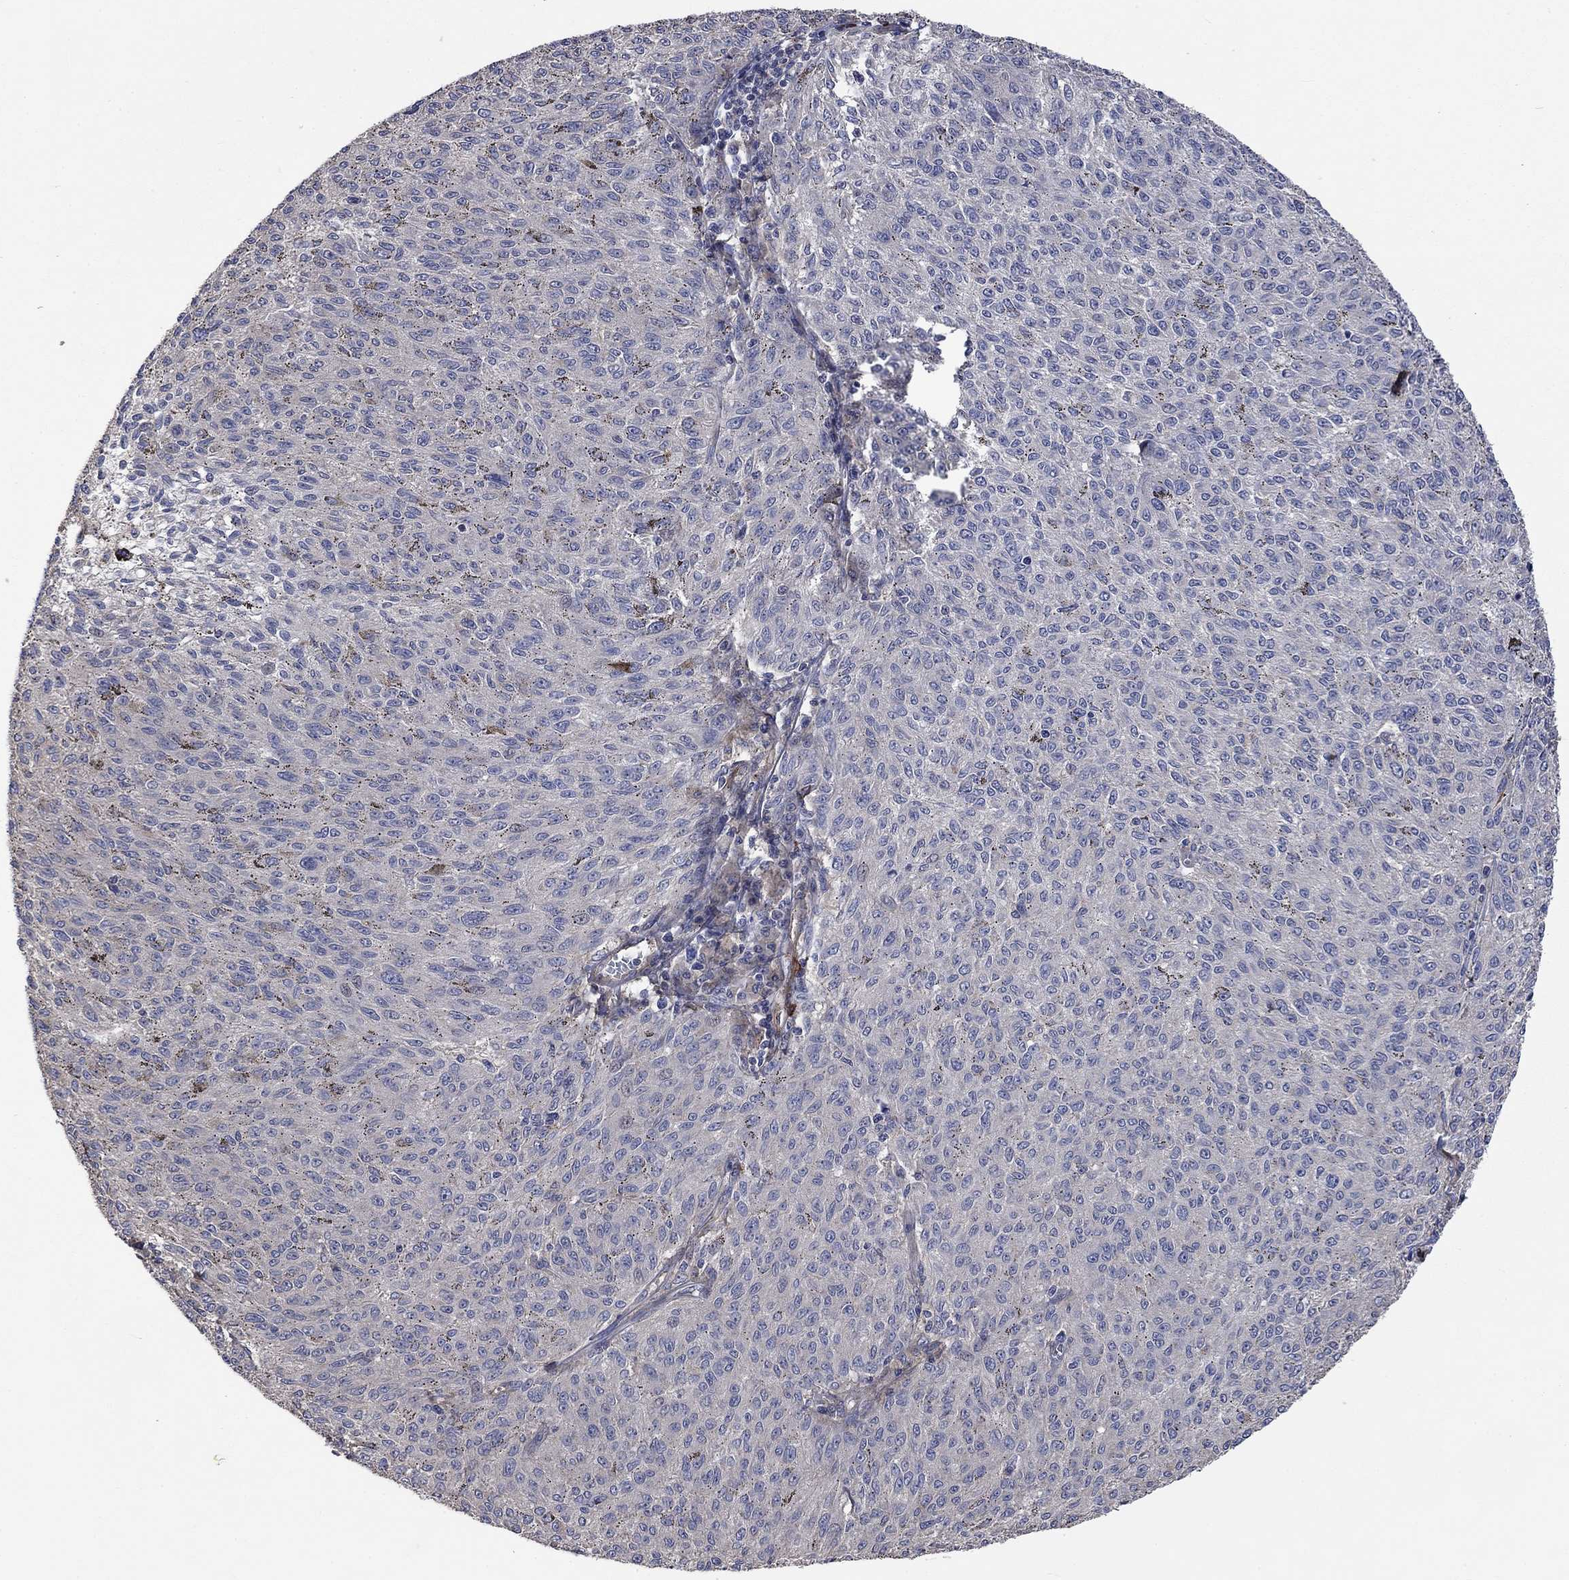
{"staining": {"intensity": "negative", "quantity": "none", "location": "none"}, "tissue": "melanoma", "cell_type": "Tumor cells", "image_type": "cancer", "snomed": [{"axis": "morphology", "description": "Malignant melanoma, NOS"}, {"axis": "topography", "description": "Skin"}], "caption": "A photomicrograph of human malignant melanoma is negative for staining in tumor cells.", "gene": "VCAN", "patient": {"sex": "female", "age": 72}}